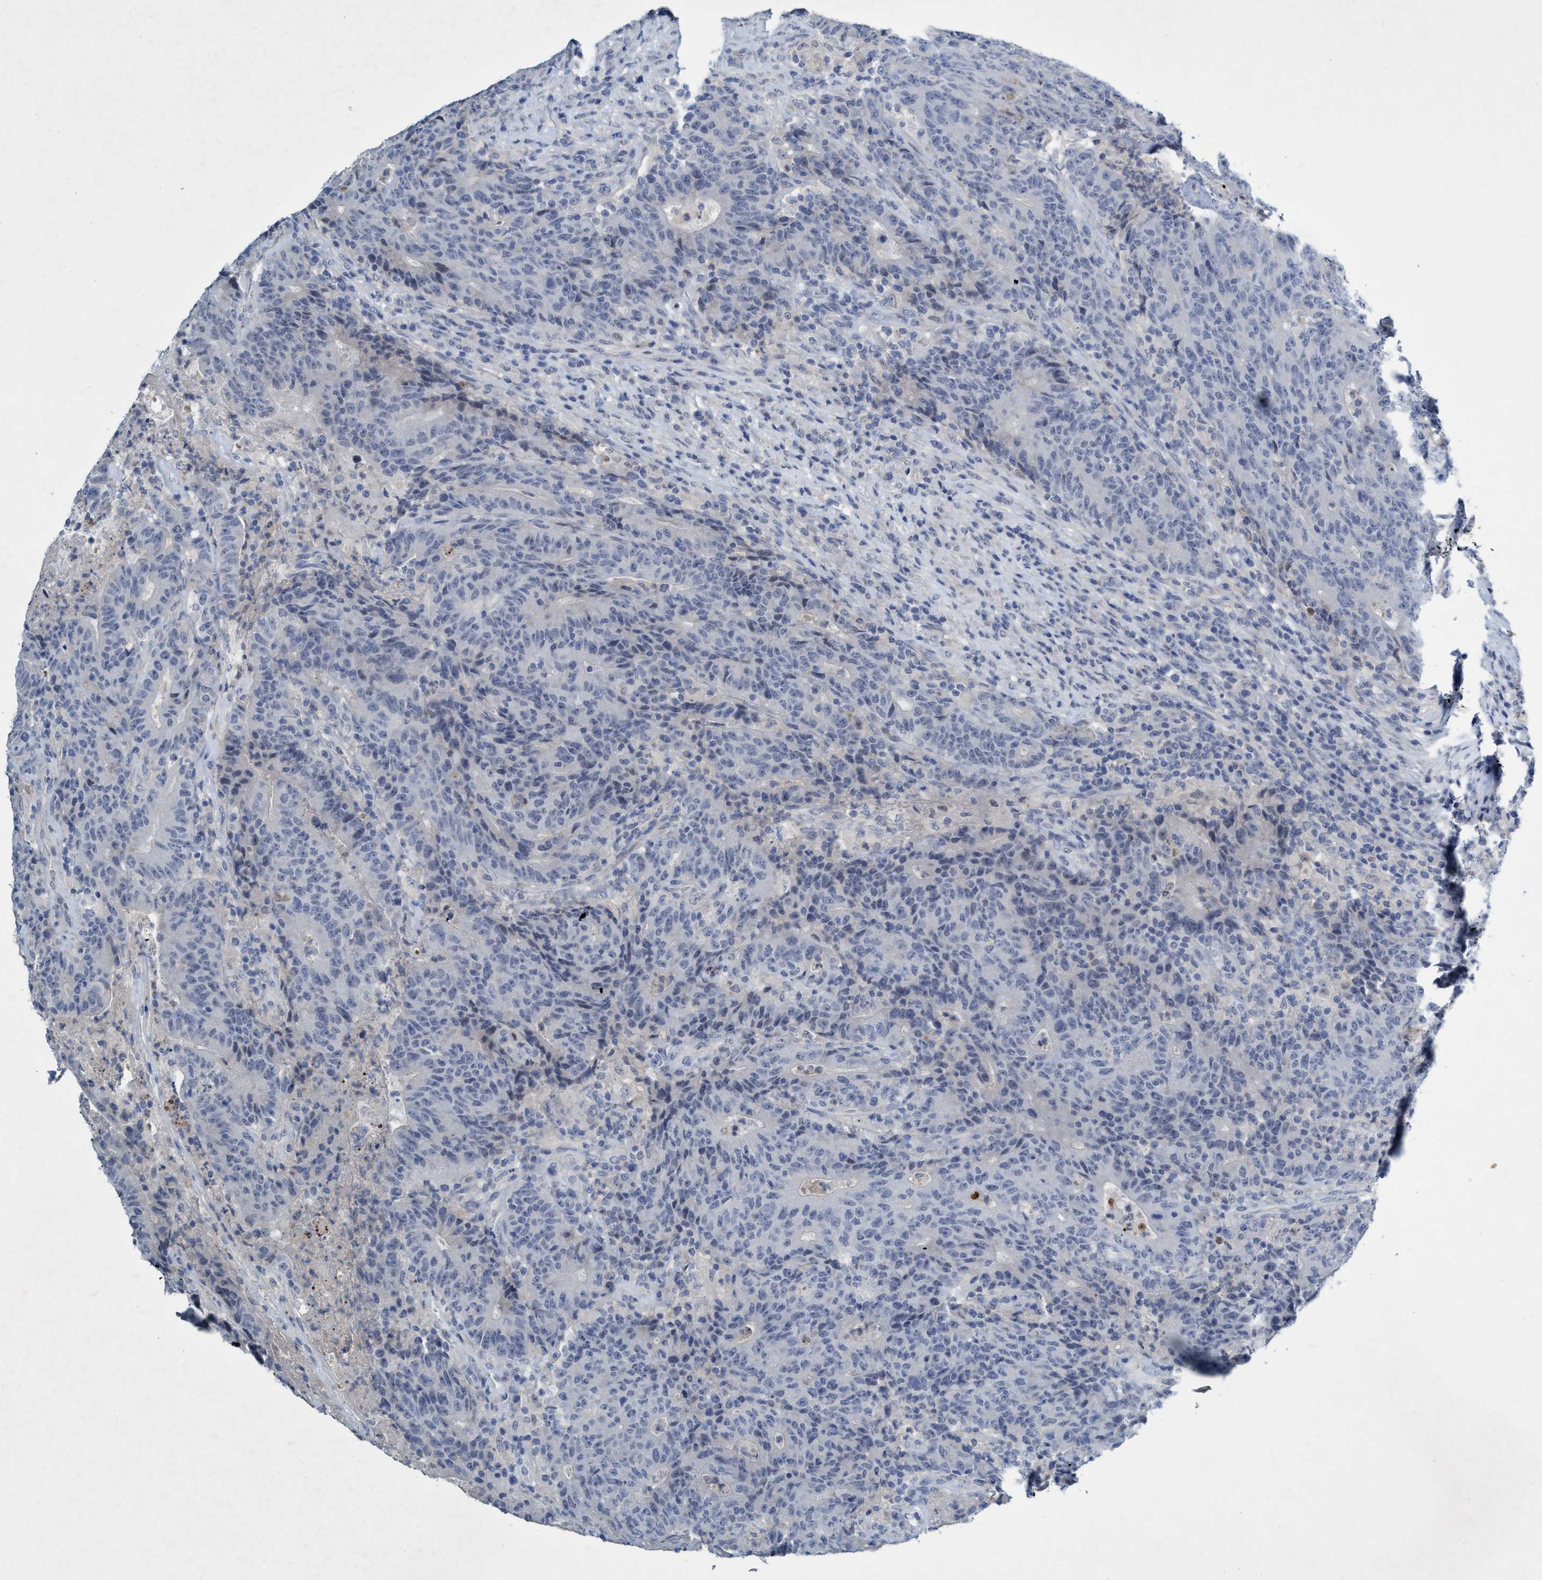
{"staining": {"intensity": "negative", "quantity": "none", "location": "none"}, "tissue": "colorectal cancer", "cell_type": "Tumor cells", "image_type": "cancer", "snomed": [{"axis": "morphology", "description": "Normal tissue, NOS"}, {"axis": "morphology", "description": "Adenocarcinoma, NOS"}, {"axis": "topography", "description": "Colon"}], "caption": "Image shows no significant protein positivity in tumor cells of colorectal cancer (adenocarcinoma).", "gene": "RNF208", "patient": {"sex": "female", "age": 75}}